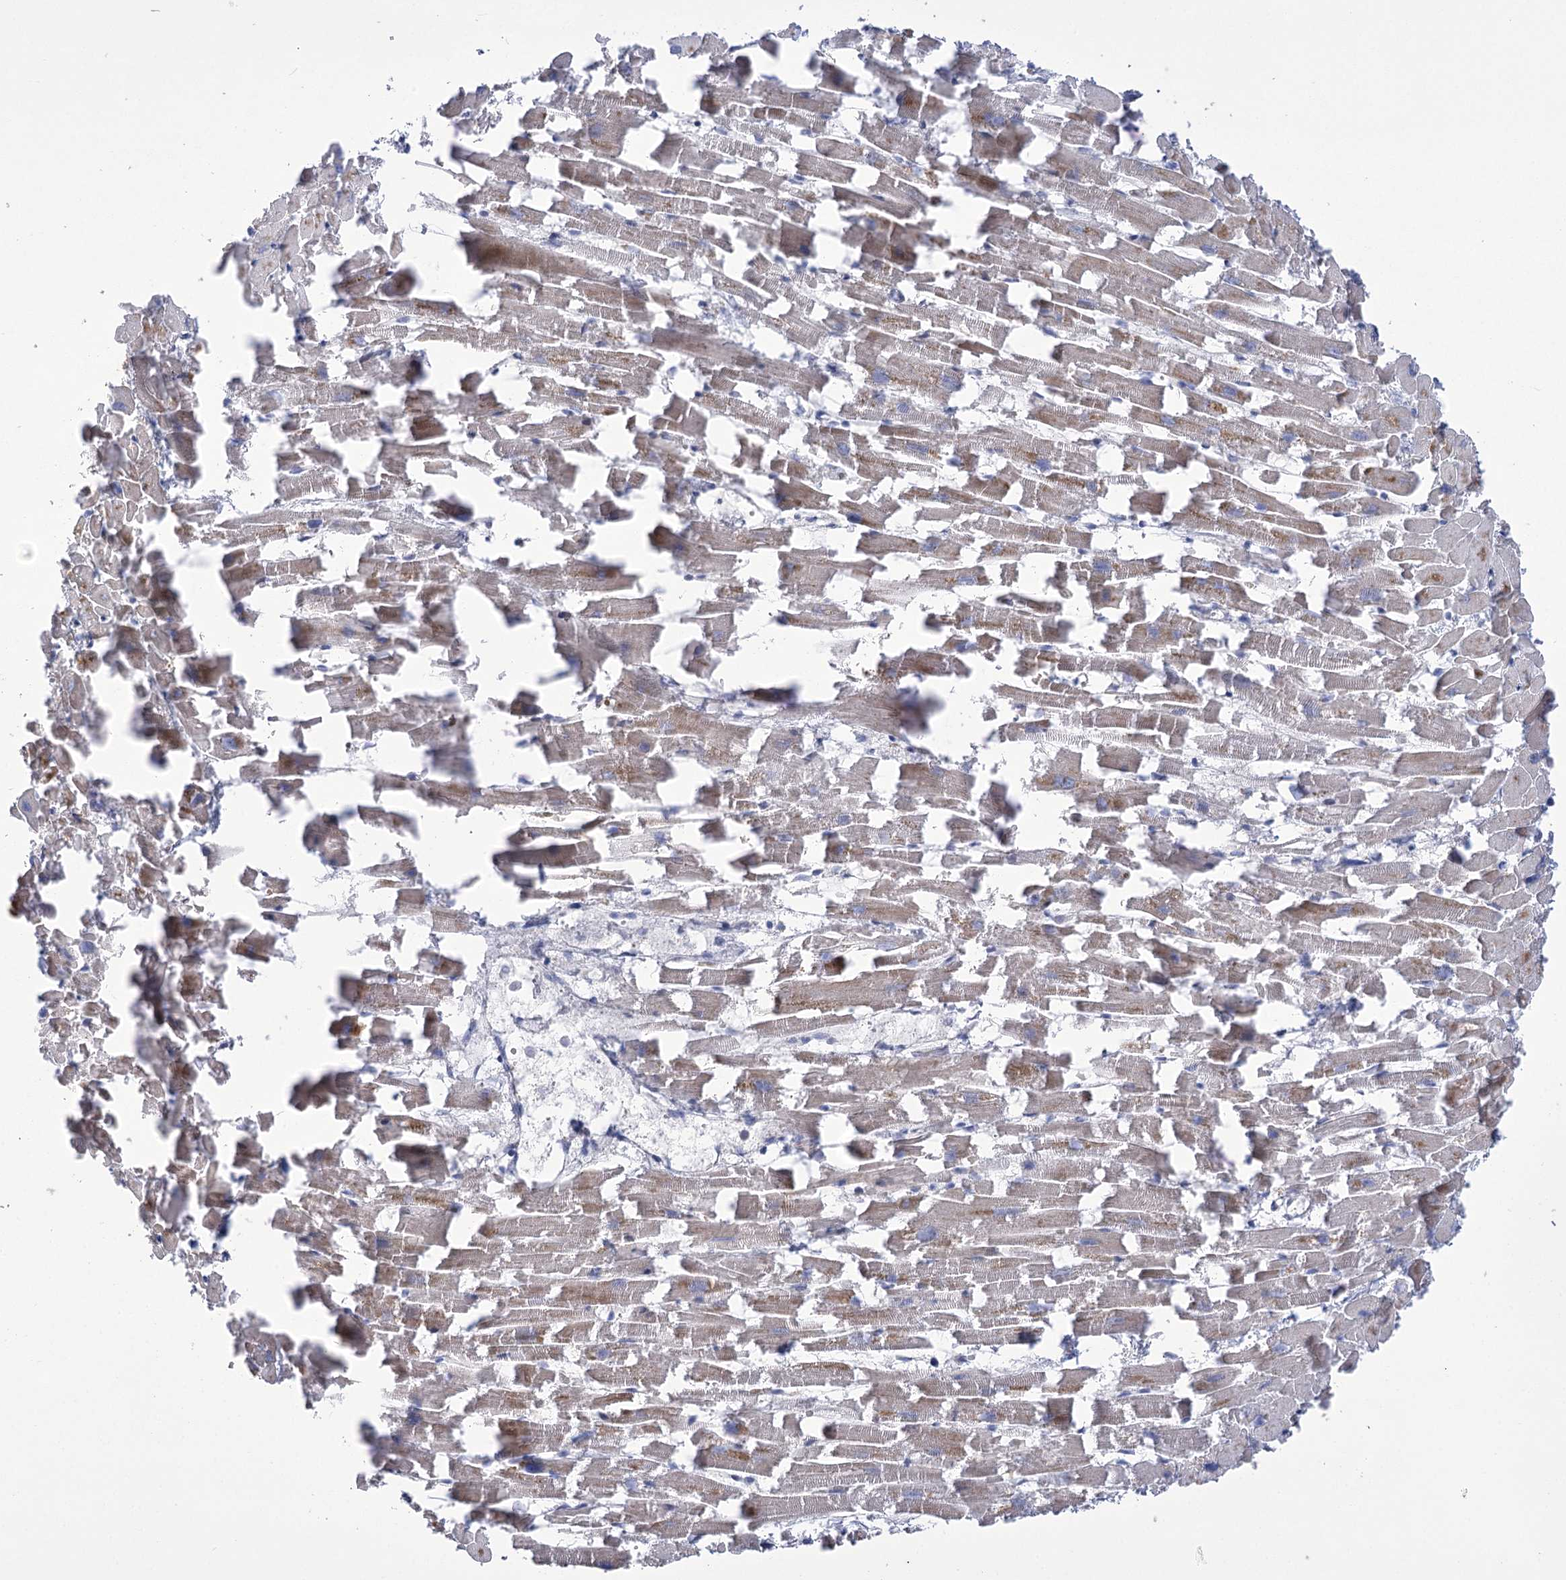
{"staining": {"intensity": "negative", "quantity": "none", "location": "none"}, "tissue": "heart muscle", "cell_type": "Cardiomyocytes", "image_type": "normal", "snomed": [{"axis": "morphology", "description": "Normal tissue, NOS"}, {"axis": "topography", "description": "Heart"}], "caption": "This is an IHC micrograph of unremarkable heart muscle. There is no expression in cardiomyocytes.", "gene": "NME7", "patient": {"sex": "female", "age": 64}}